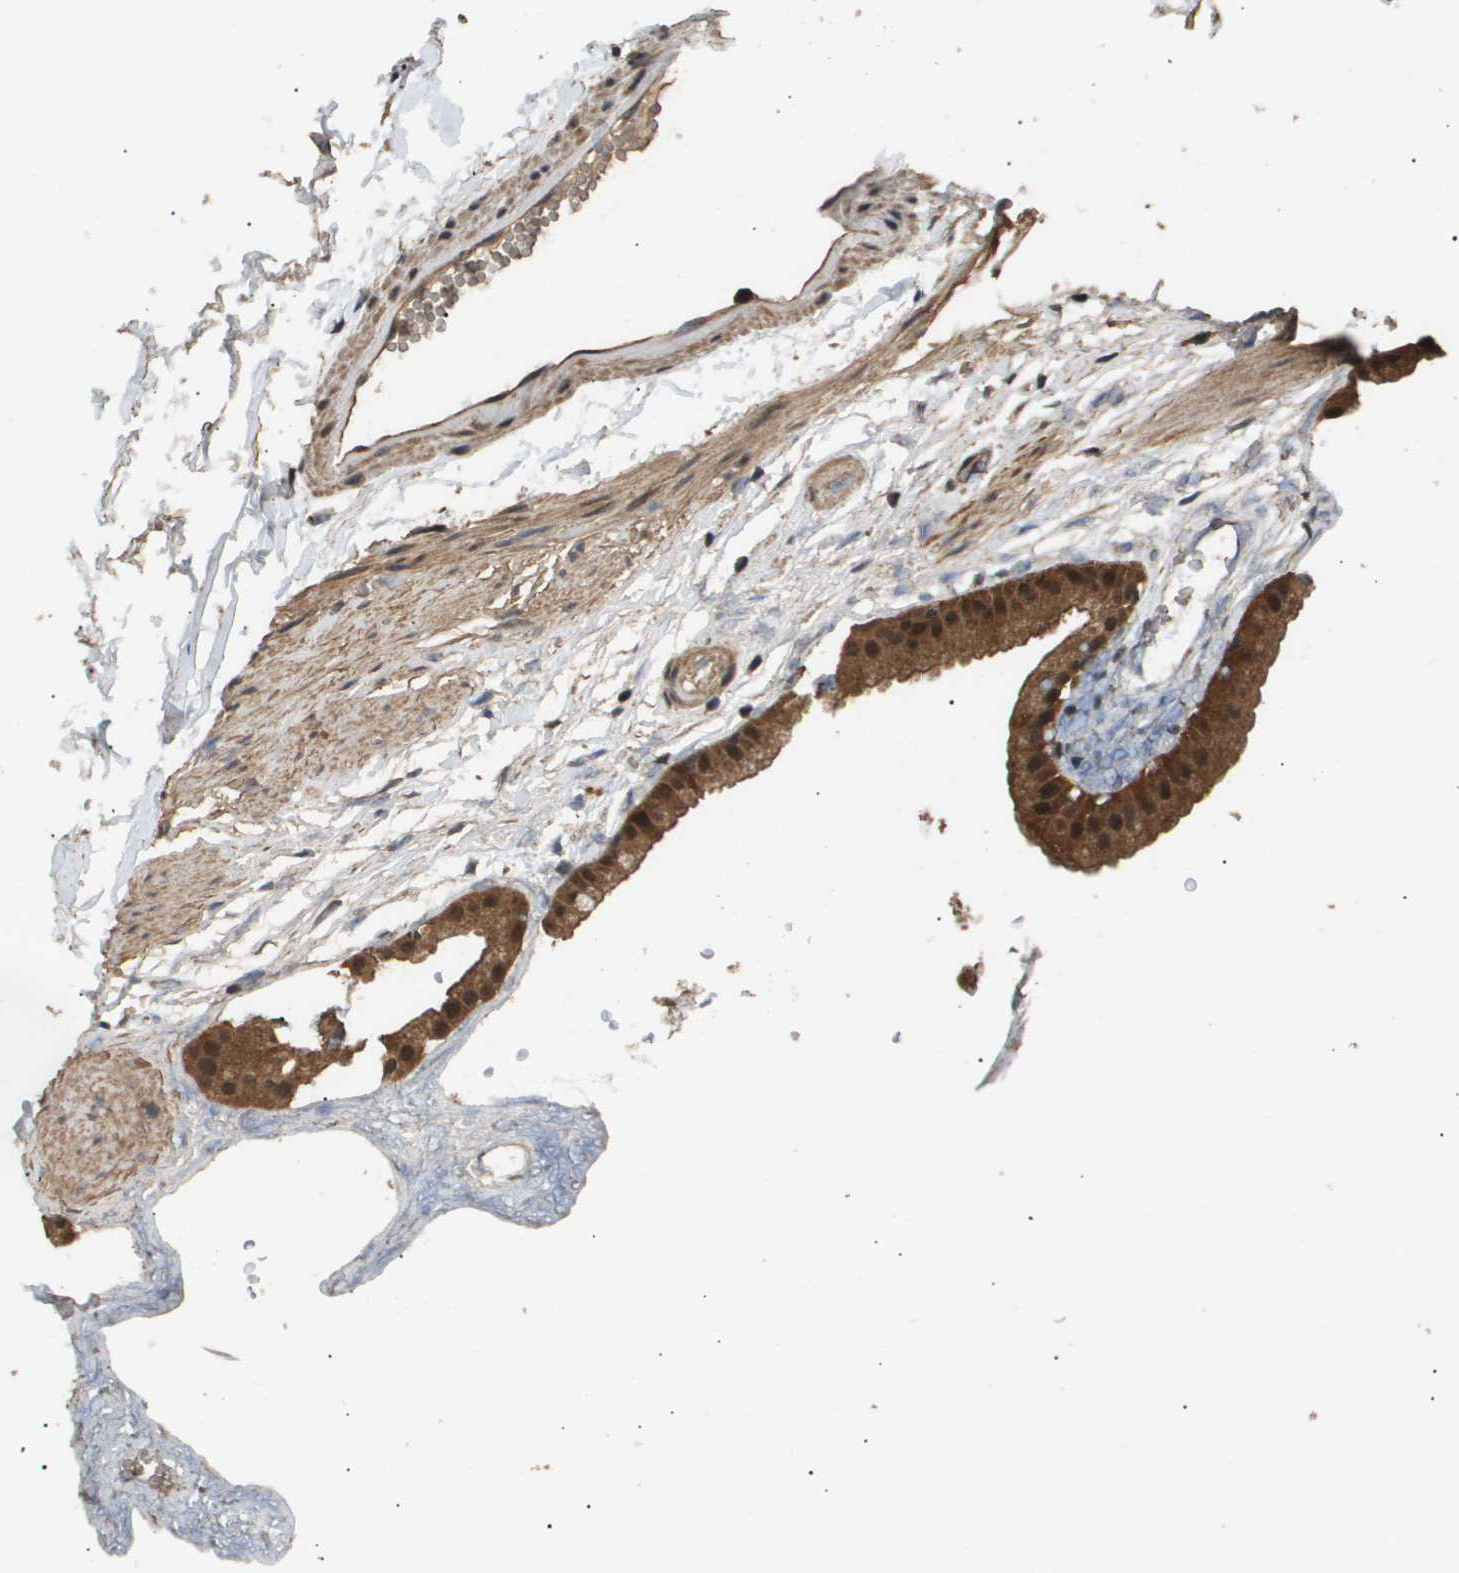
{"staining": {"intensity": "strong", "quantity": ">75%", "location": "cytoplasmic/membranous,nuclear"}, "tissue": "gallbladder", "cell_type": "Glandular cells", "image_type": "normal", "snomed": [{"axis": "morphology", "description": "Normal tissue, NOS"}, {"axis": "topography", "description": "Gallbladder"}], "caption": "Immunohistochemistry (DAB (3,3'-diaminobenzidine)) staining of benign gallbladder exhibits strong cytoplasmic/membranous,nuclear protein expression in approximately >75% of glandular cells.", "gene": "ING1", "patient": {"sex": "female", "age": 64}}